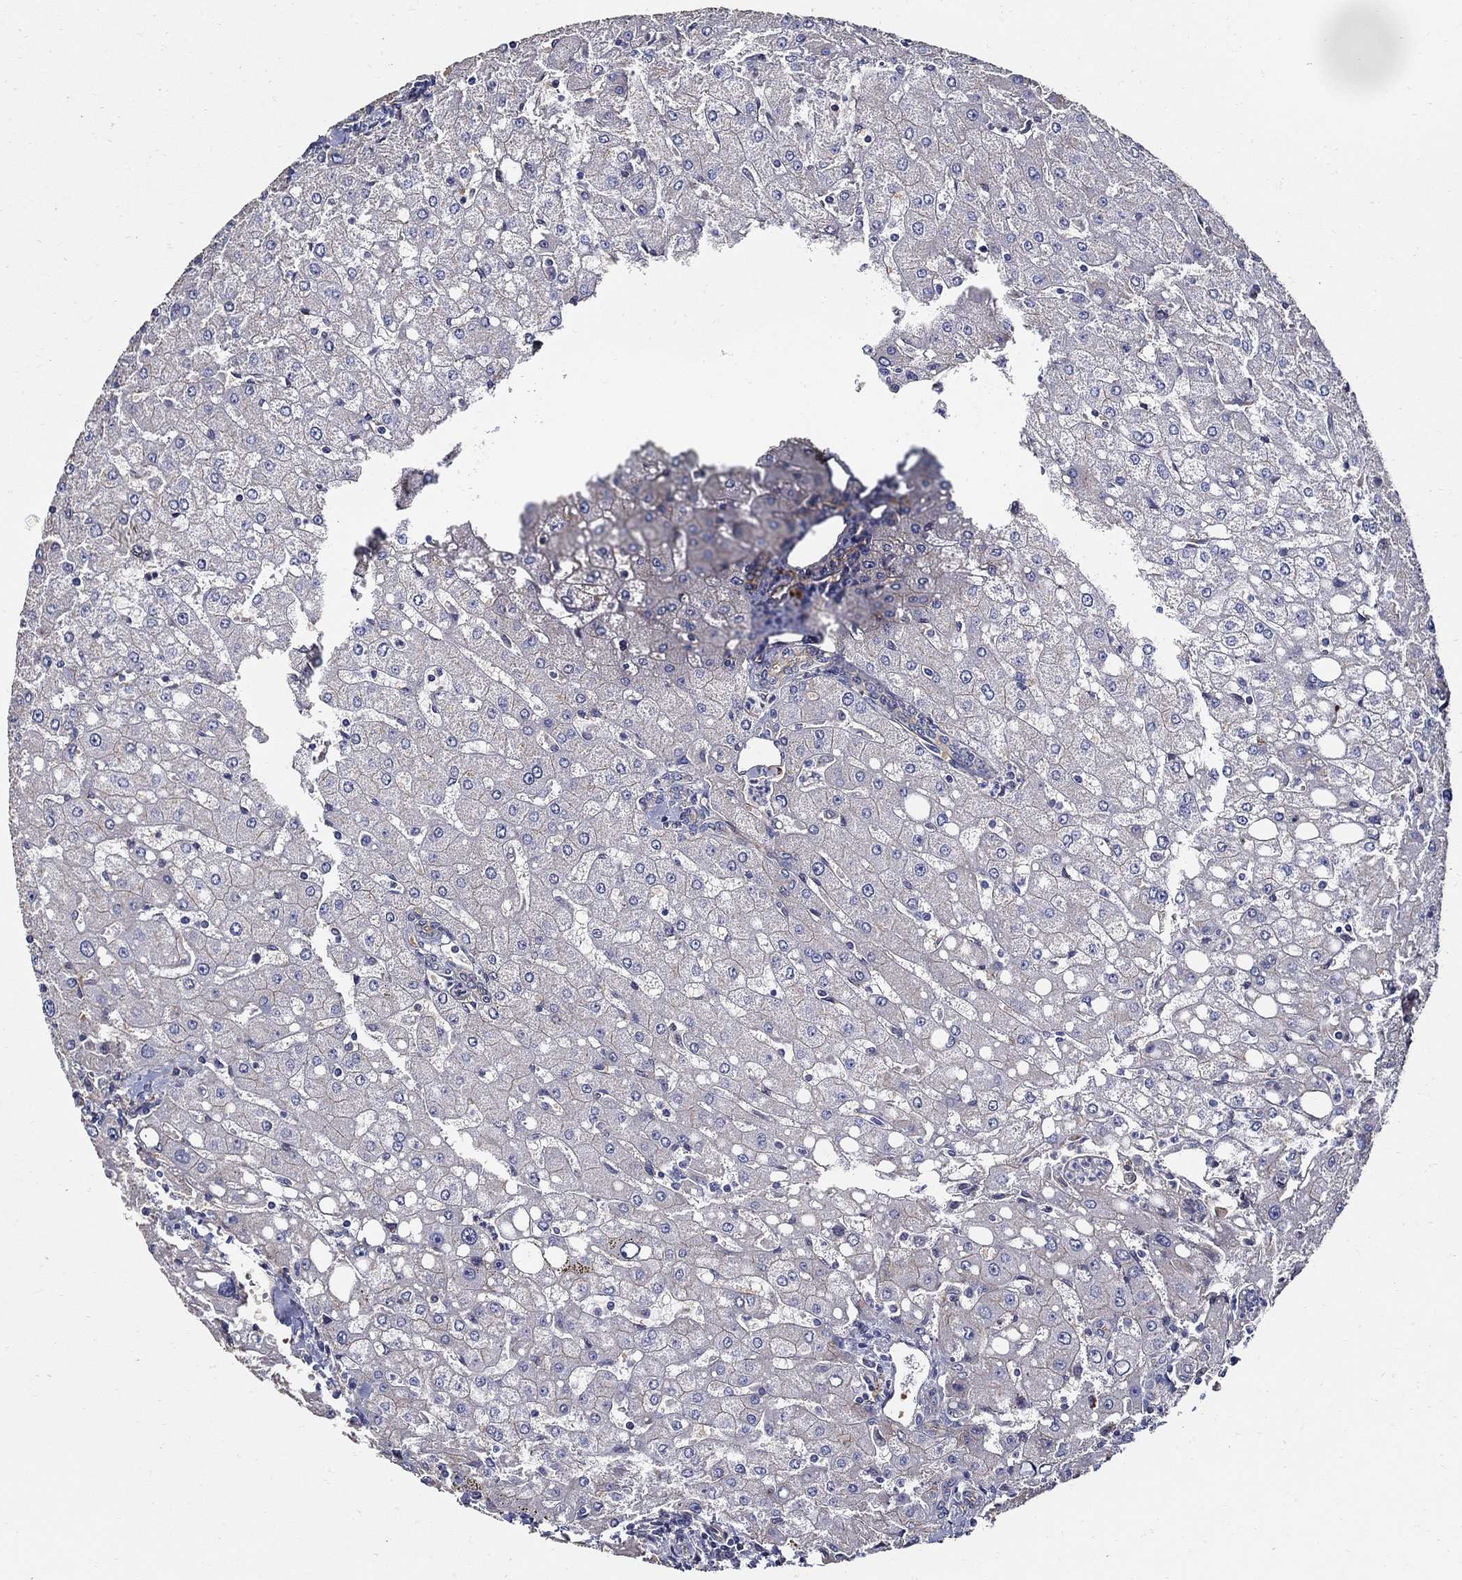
{"staining": {"intensity": "negative", "quantity": "none", "location": "none"}, "tissue": "liver", "cell_type": "Cholangiocytes", "image_type": "normal", "snomed": [{"axis": "morphology", "description": "Normal tissue, NOS"}, {"axis": "topography", "description": "Liver"}], "caption": "This is an immunohistochemistry (IHC) histopathology image of unremarkable liver. There is no positivity in cholangiocytes.", "gene": "APBB3", "patient": {"sex": "female", "age": 53}}